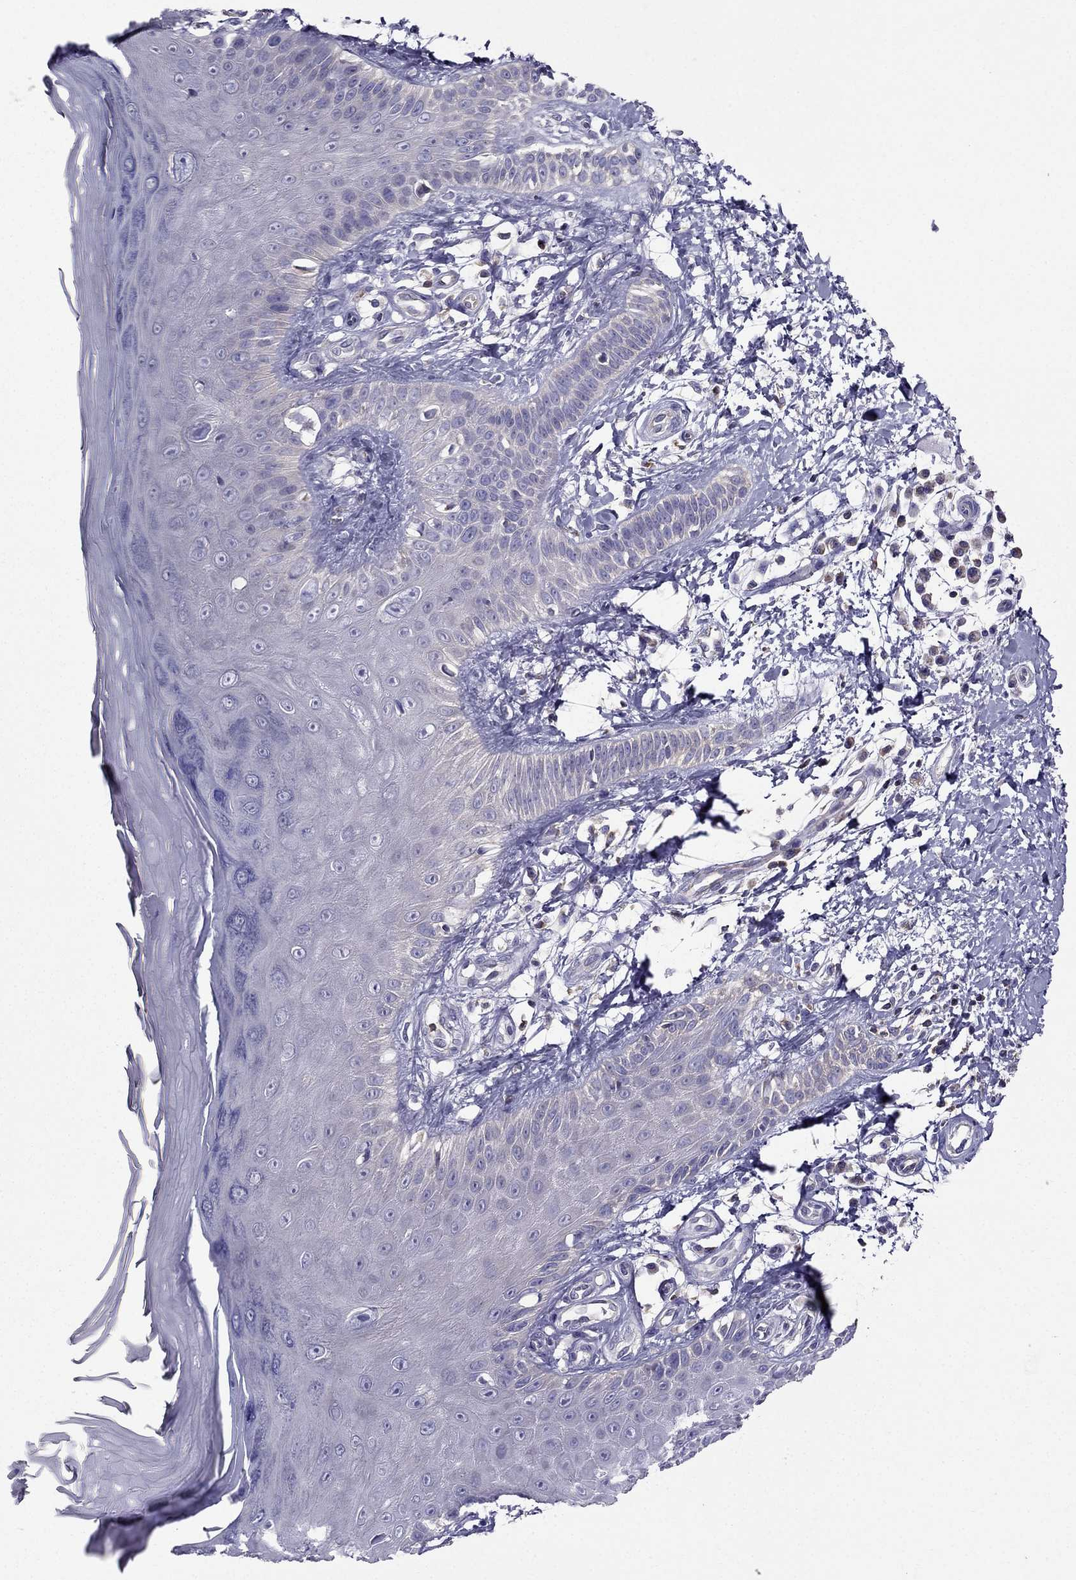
{"staining": {"intensity": "negative", "quantity": "none", "location": "none"}, "tissue": "skin", "cell_type": "Fibroblasts", "image_type": "normal", "snomed": [{"axis": "morphology", "description": "Normal tissue, NOS"}, {"axis": "morphology", "description": "Inflammation, NOS"}, {"axis": "morphology", "description": "Fibrosis, NOS"}, {"axis": "topography", "description": "Skin"}], "caption": "Photomicrograph shows no protein positivity in fibroblasts of benign skin.", "gene": "AAK1", "patient": {"sex": "male", "age": 71}}